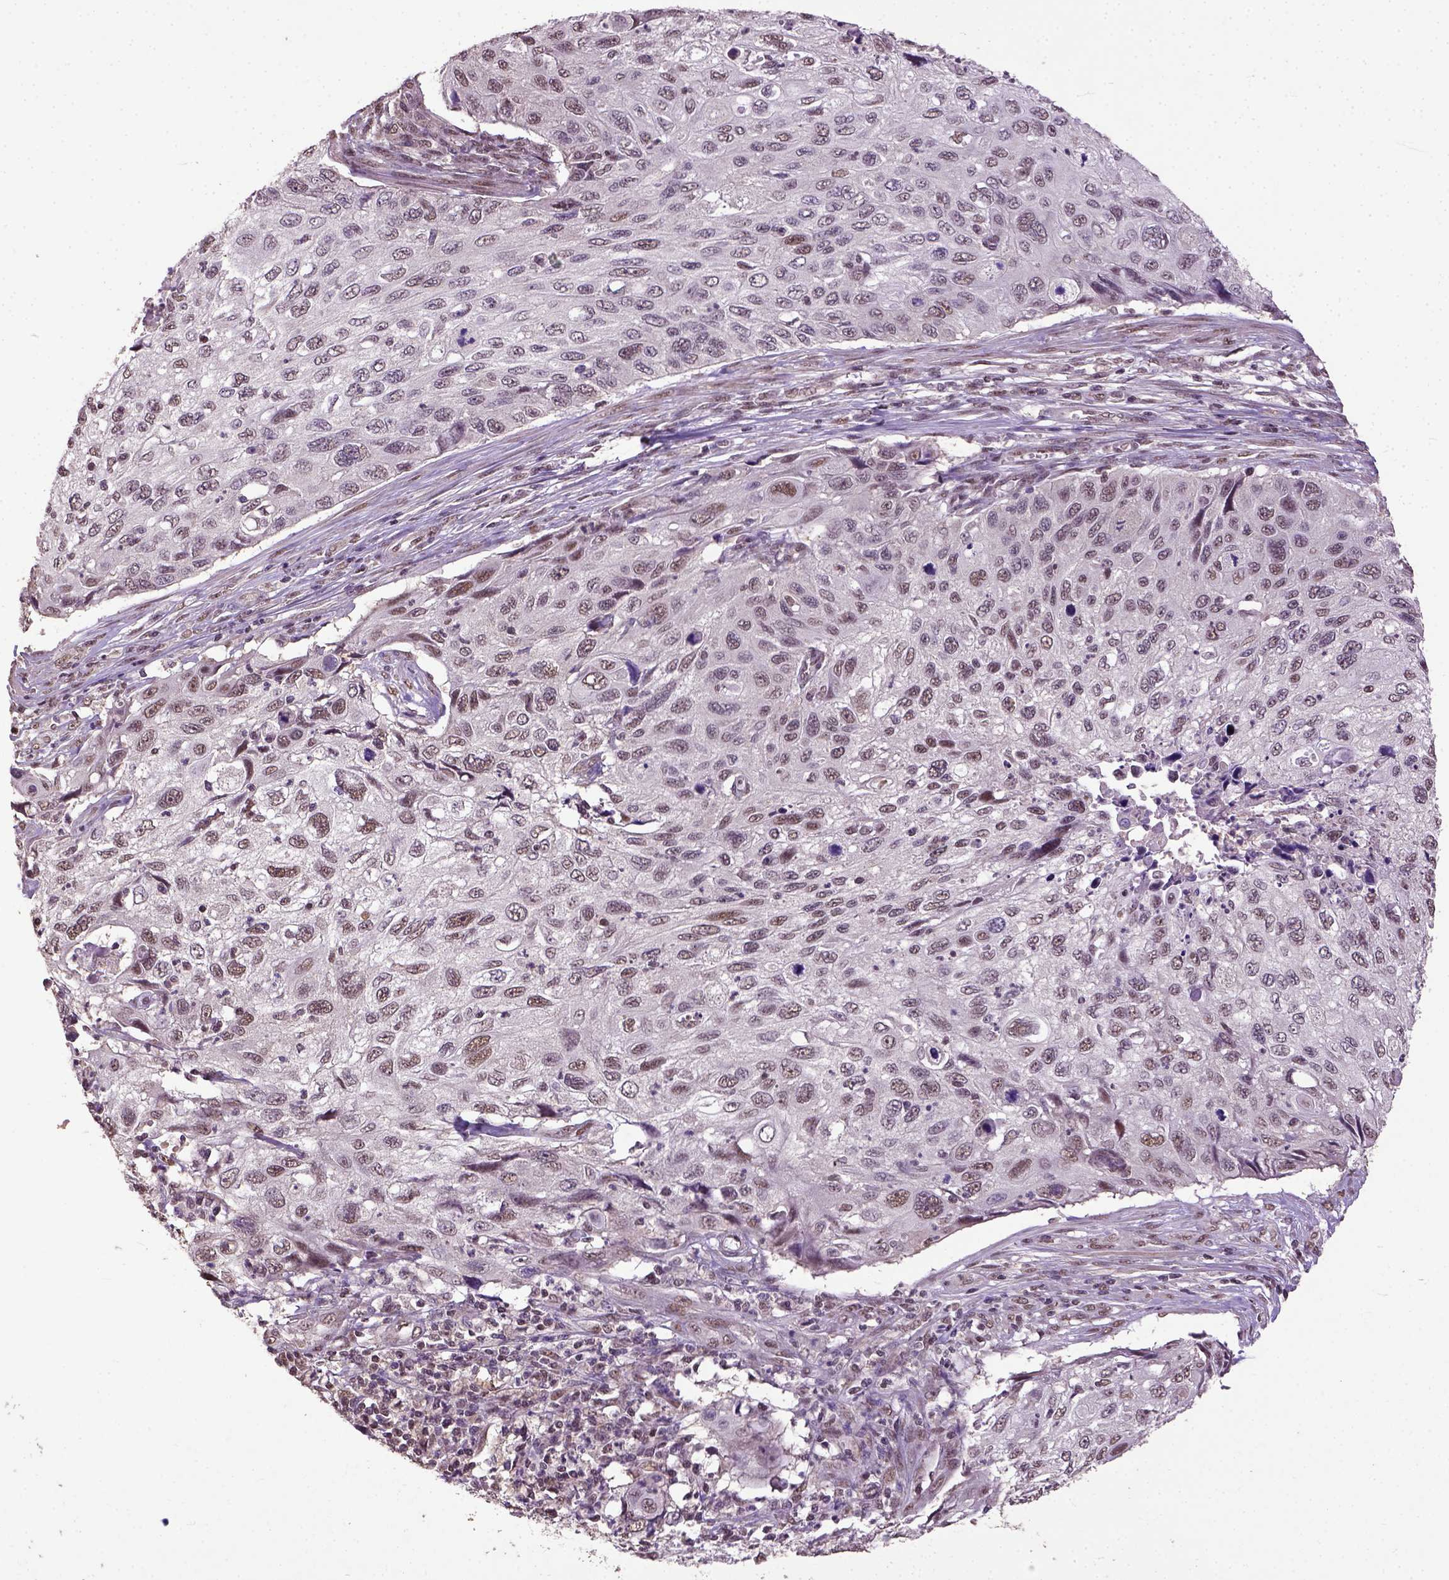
{"staining": {"intensity": "weak", "quantity": ">75%", "location": "cytoplasmic/membranous"}, "tissue": "cervical cancer", "cell_type": "Tumor cells", "image_type": "cancer", "snomed": [{"axis": "morphology", "description": "Squamous cell carcinoma, NOS"}, {"axis": "topography", "description": "Cervix"}], "caption": "High-magnification brightfield microscopy of cervical cancer stained with DAB (3,3'-diaminobenzidine) (brown) and counterstained with hematoxylin (blue). tumor cells exhibit weak cytoplasmic/membranous staining is present in about>75% of cells.", "gene": "UBA3", "patient": {"sex": "female", "age": 70}}